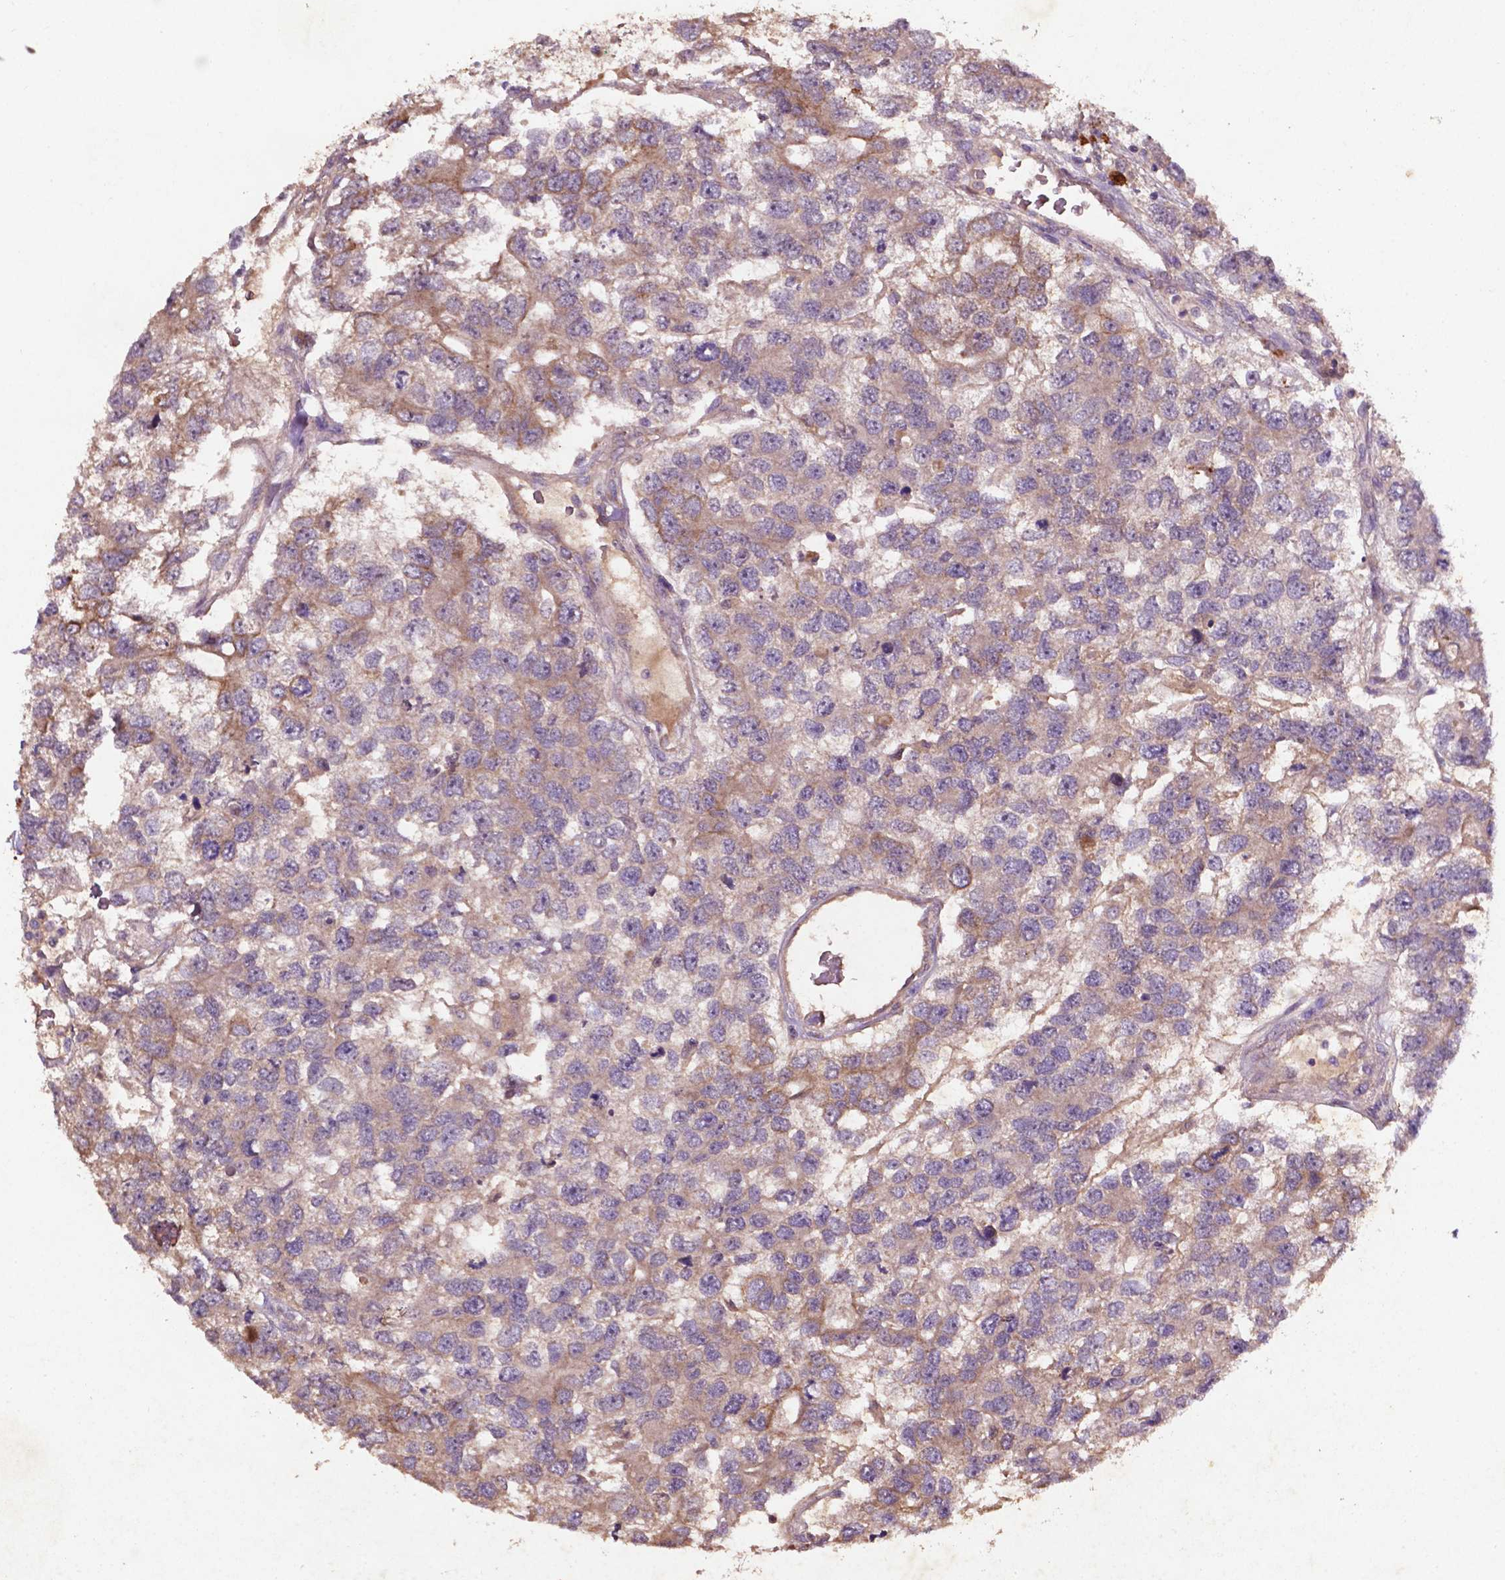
{"staining": {"intensity": "moderate", "quantity": ">75%", "location": "cytoplasmic/membranous"}, "tissue": "testis cancer", "cell_type": "Tumor cells", "image_type": "cancer", "snomed": [{"axis": "morphology", "description": "Seminoma, NOS"}, {"axis": "topography", "description": "Testis"}], "caption": "Moderate cytoplasmic/membranous positivity for a protein is present in approximately >75% of tumor cells of testis cancer (seminoma) using immunohistochemistry.", "gene": "COQ2", "patient": {"sex": "male", "age": 52}}